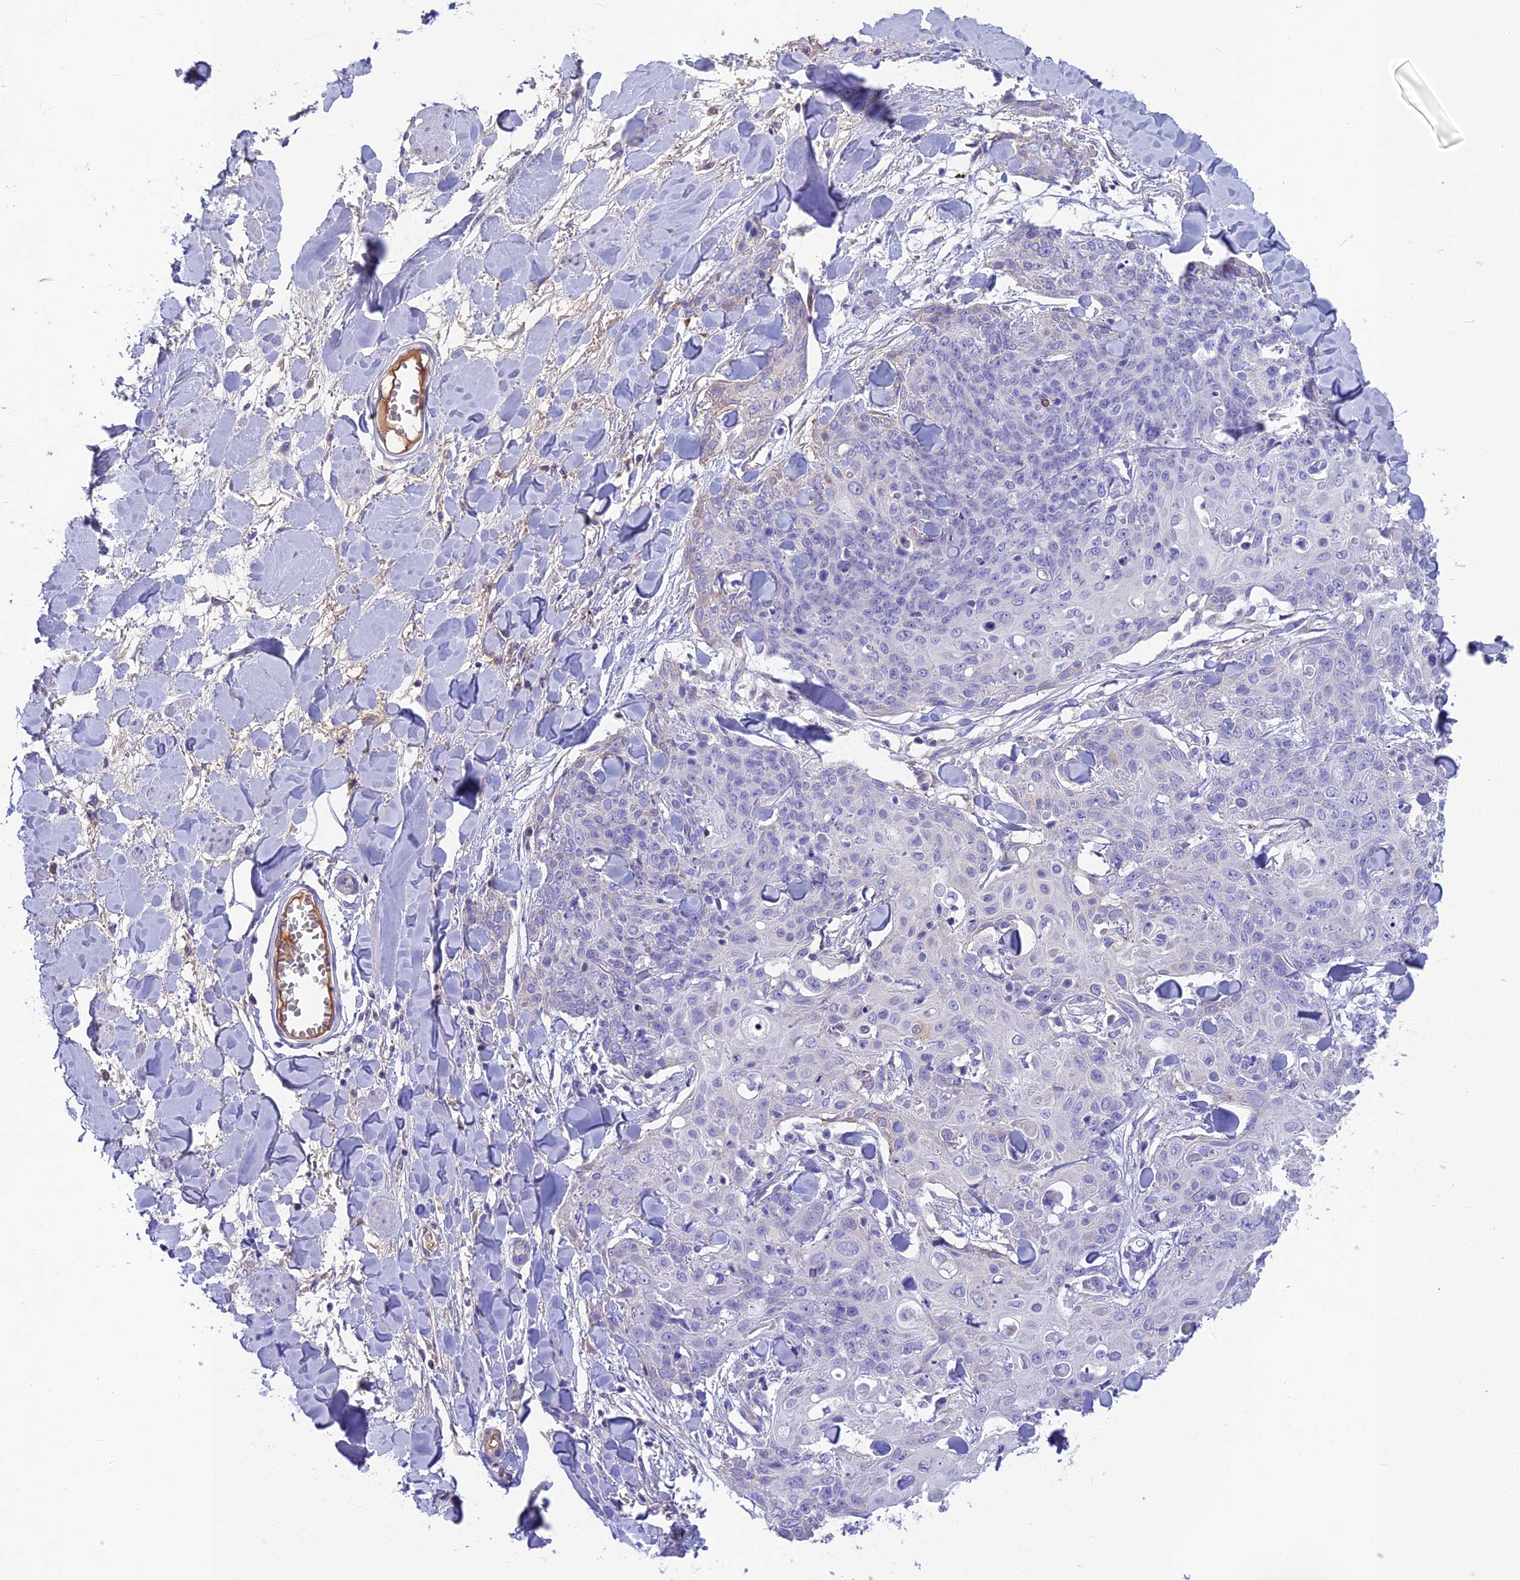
{"staining": {"intensity": "negative", "quantity": "none", "location": "none"}, "tissue": "skin cancer", "cell_type": "Tumor cells", "image_type": "cancer", "snomed": [{"axis": "morphology", "description": "Squamous cell carcinoma, NOS"}, {"axis": "topography", "description": "Skin"}, {"axis": "topography", "description": "Vulva"}], "caption": "The micrograph reveals no significant expression in tumor cells of skin cancer (squamous cell carcinoma). Nuclei are stained in blue.", "gene": "SNAP91", "patient": {"sex": "female", "age": 85}}